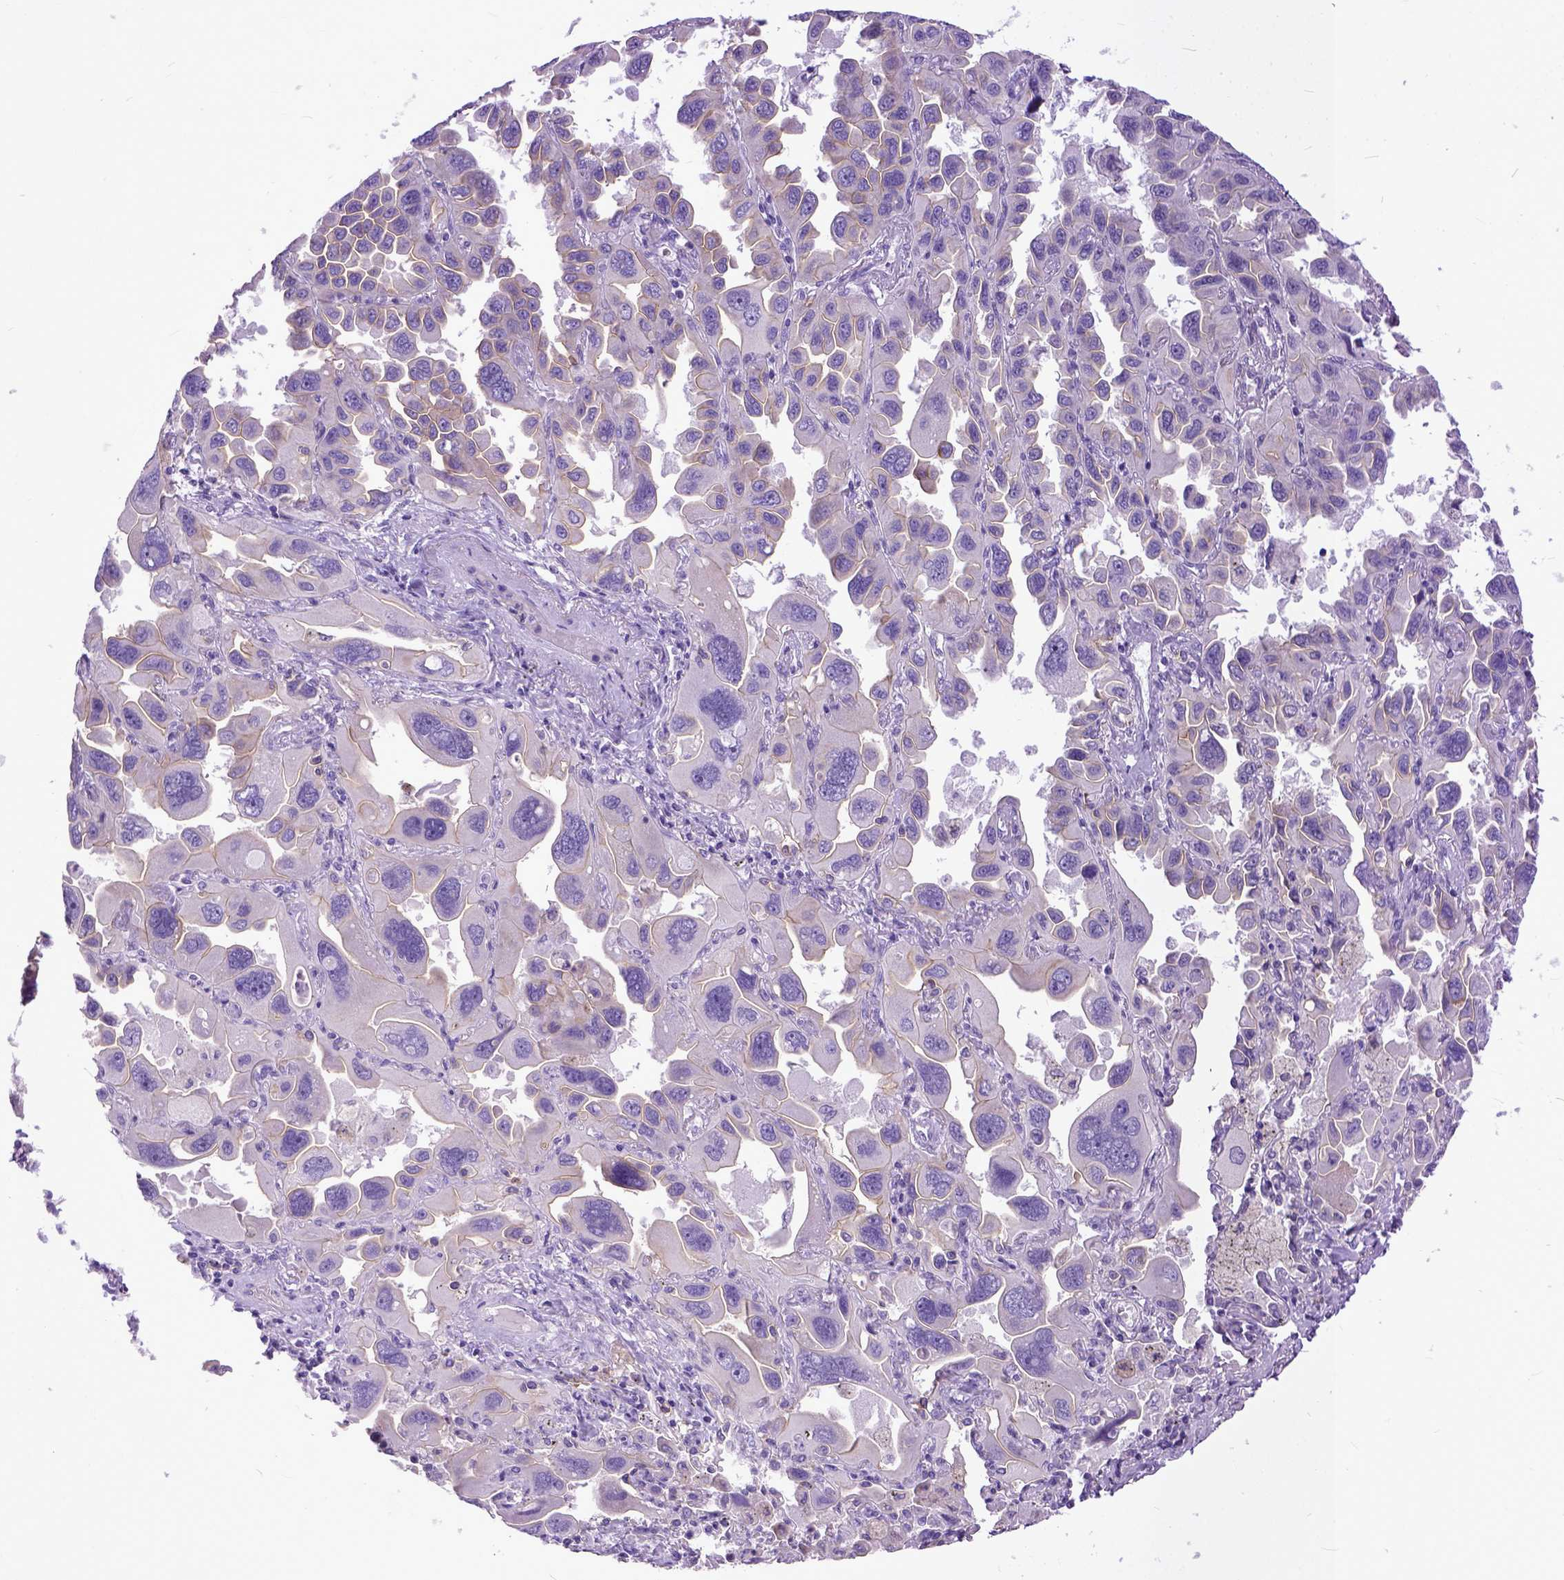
{"staining": {"intensity": "negative", "quantity": "none", "location": "none"}, "tissue": "lung cancer", "cell_type": "Tumor cells", "image_type": "cancer", "snomed": [{"axis": "morphology", "description": "Adenocarcinoma, NOS"}, {"axis": "topography", "description": "Lung"}], "caption": "Tumor cells show no significant staining in lung adenocarcinoma.", "gene": "PPL", "patient": {"sex": "male", "age": 64}}